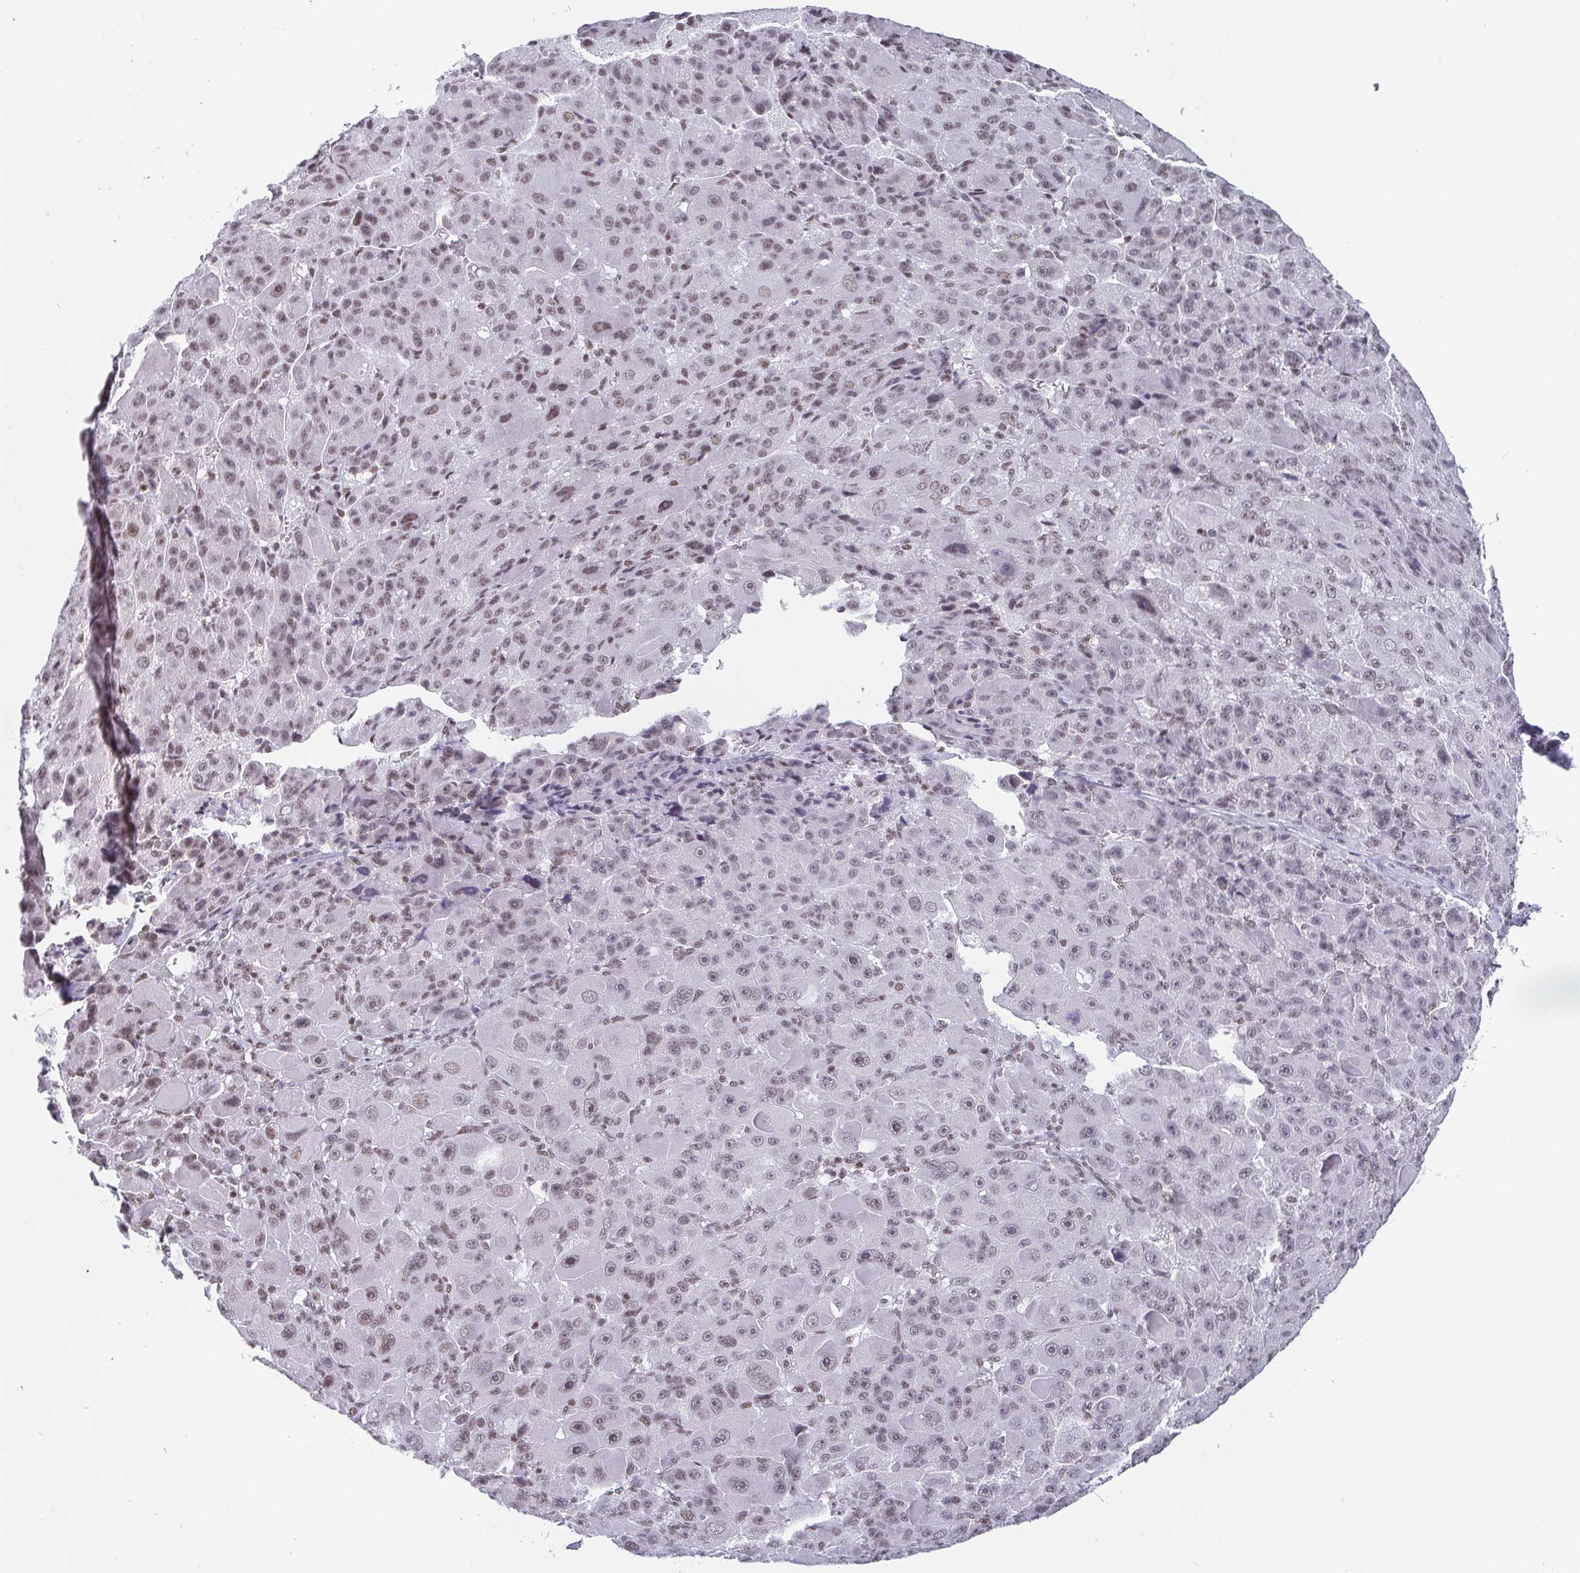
{"staining": {"intensity": "weak", "quantity": ">75%", "location": "nuclear"}, "tissue": "liver cancer", "cell_type": "Tumor cells", "image_type": "cancer", "snomed": [{"axis": "morphology", "description": "Carcinoma, Hepatocellular, NOS"}, {"axis": "topography", "description": "Liver"}], "caption": "Immunohistochemistry (IHC) photomicrograph of hepatocellular carcinoma (liver) stained for a protein (brown), which exhibits low levels of weak nuclear staining in approximately >75% of tumor cells.", "gene": "CTCF", "patient": {"sex": "male", "age": 76}}